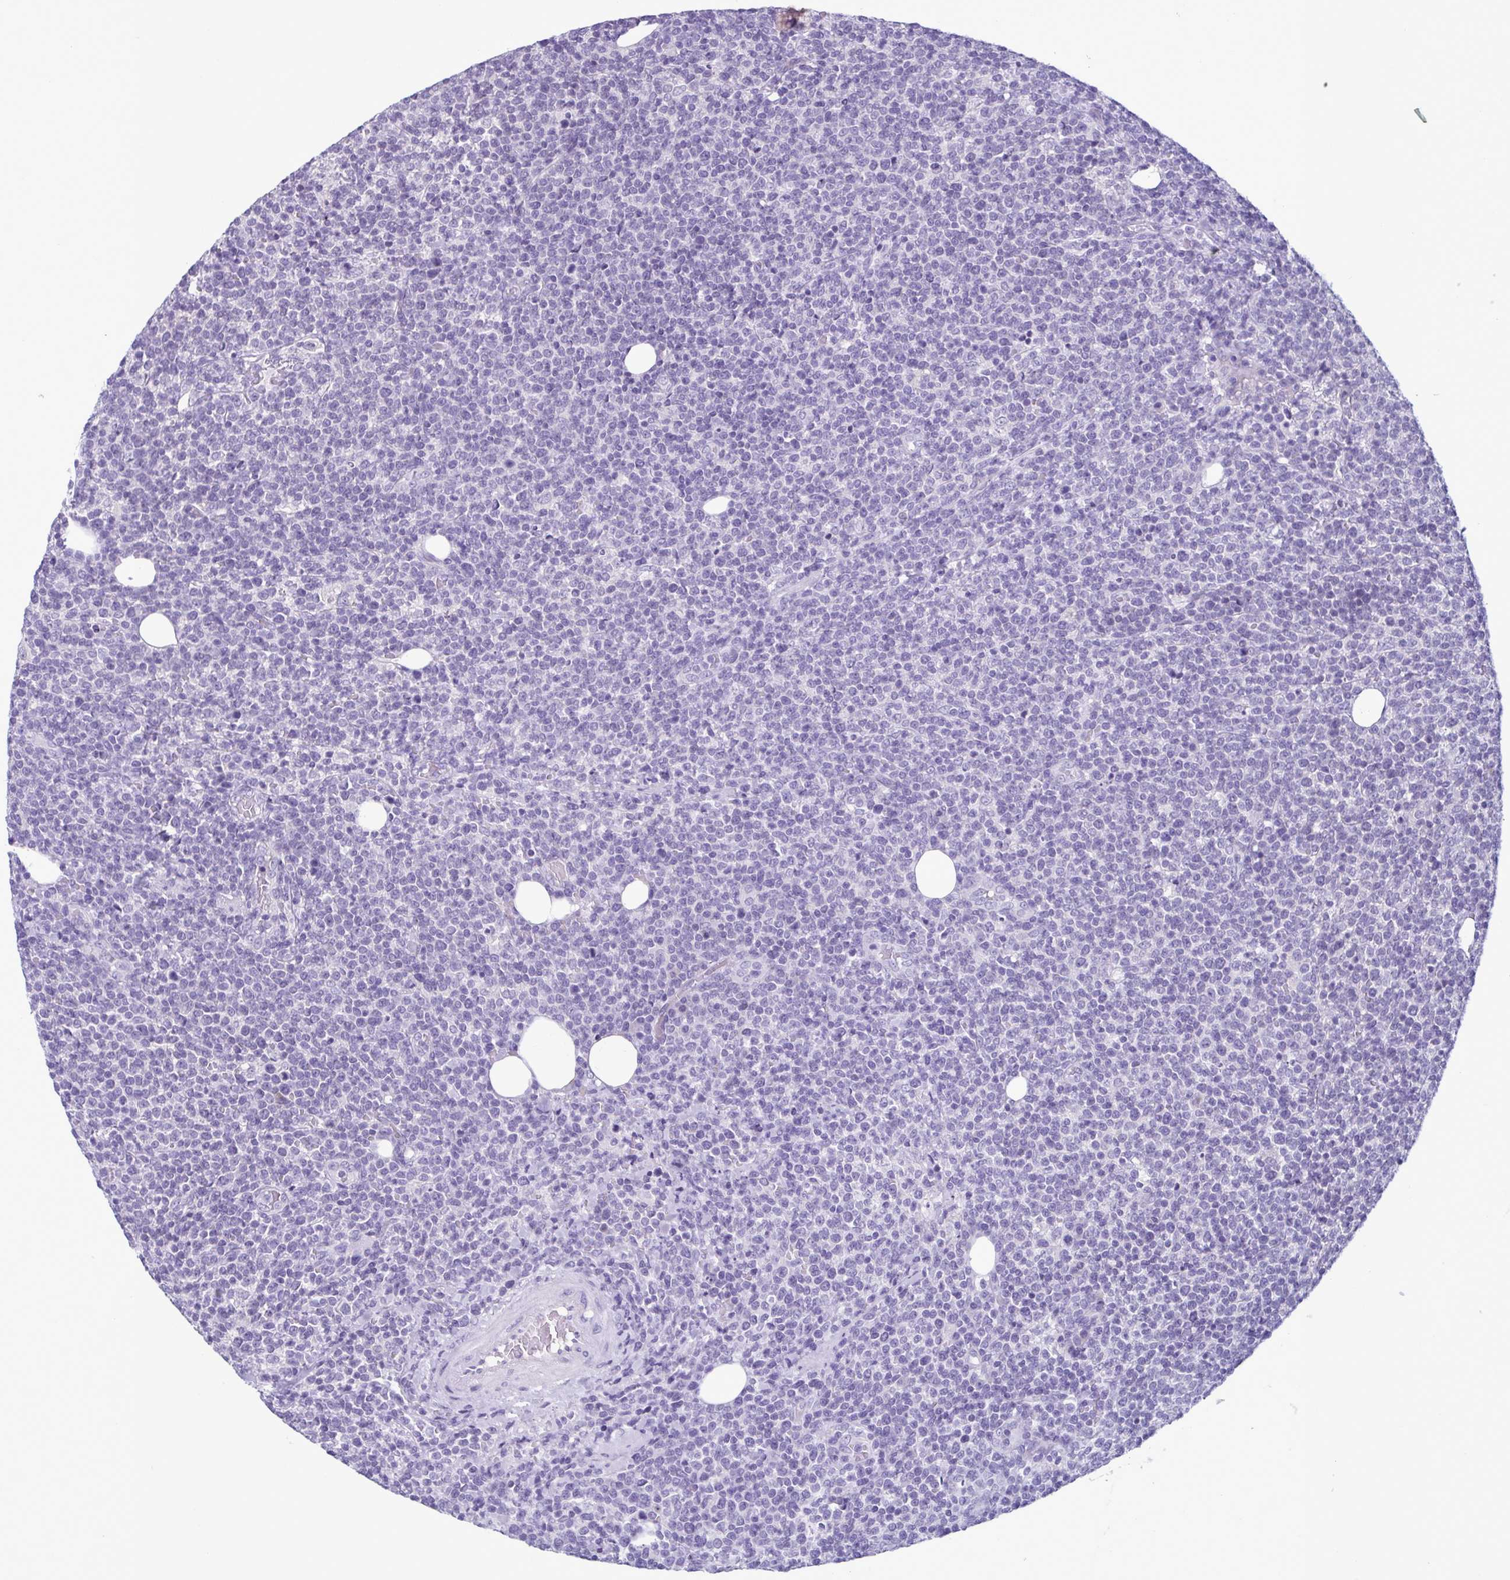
{"staining": {"intensity": "negative", "quantity": "none", "location": "none"}, "tissue": "lymphoma", "cell_type": "Tumor cells", "image_type": "cancer", "snomed": [{"axis": "morphology", "description": "Malignant lymphoma, non-Hodgkin's type, High grade"}, {"axis": "topography", "description": "Lymph node"}], "caption": "High-grade malignant lymphoma, non-Hodgkin's type was stained to show a protein in brown. There is no significant staining in tumor cells.", "gene": "INAFM1", "patient": {"sex": "male", "age": 61}}